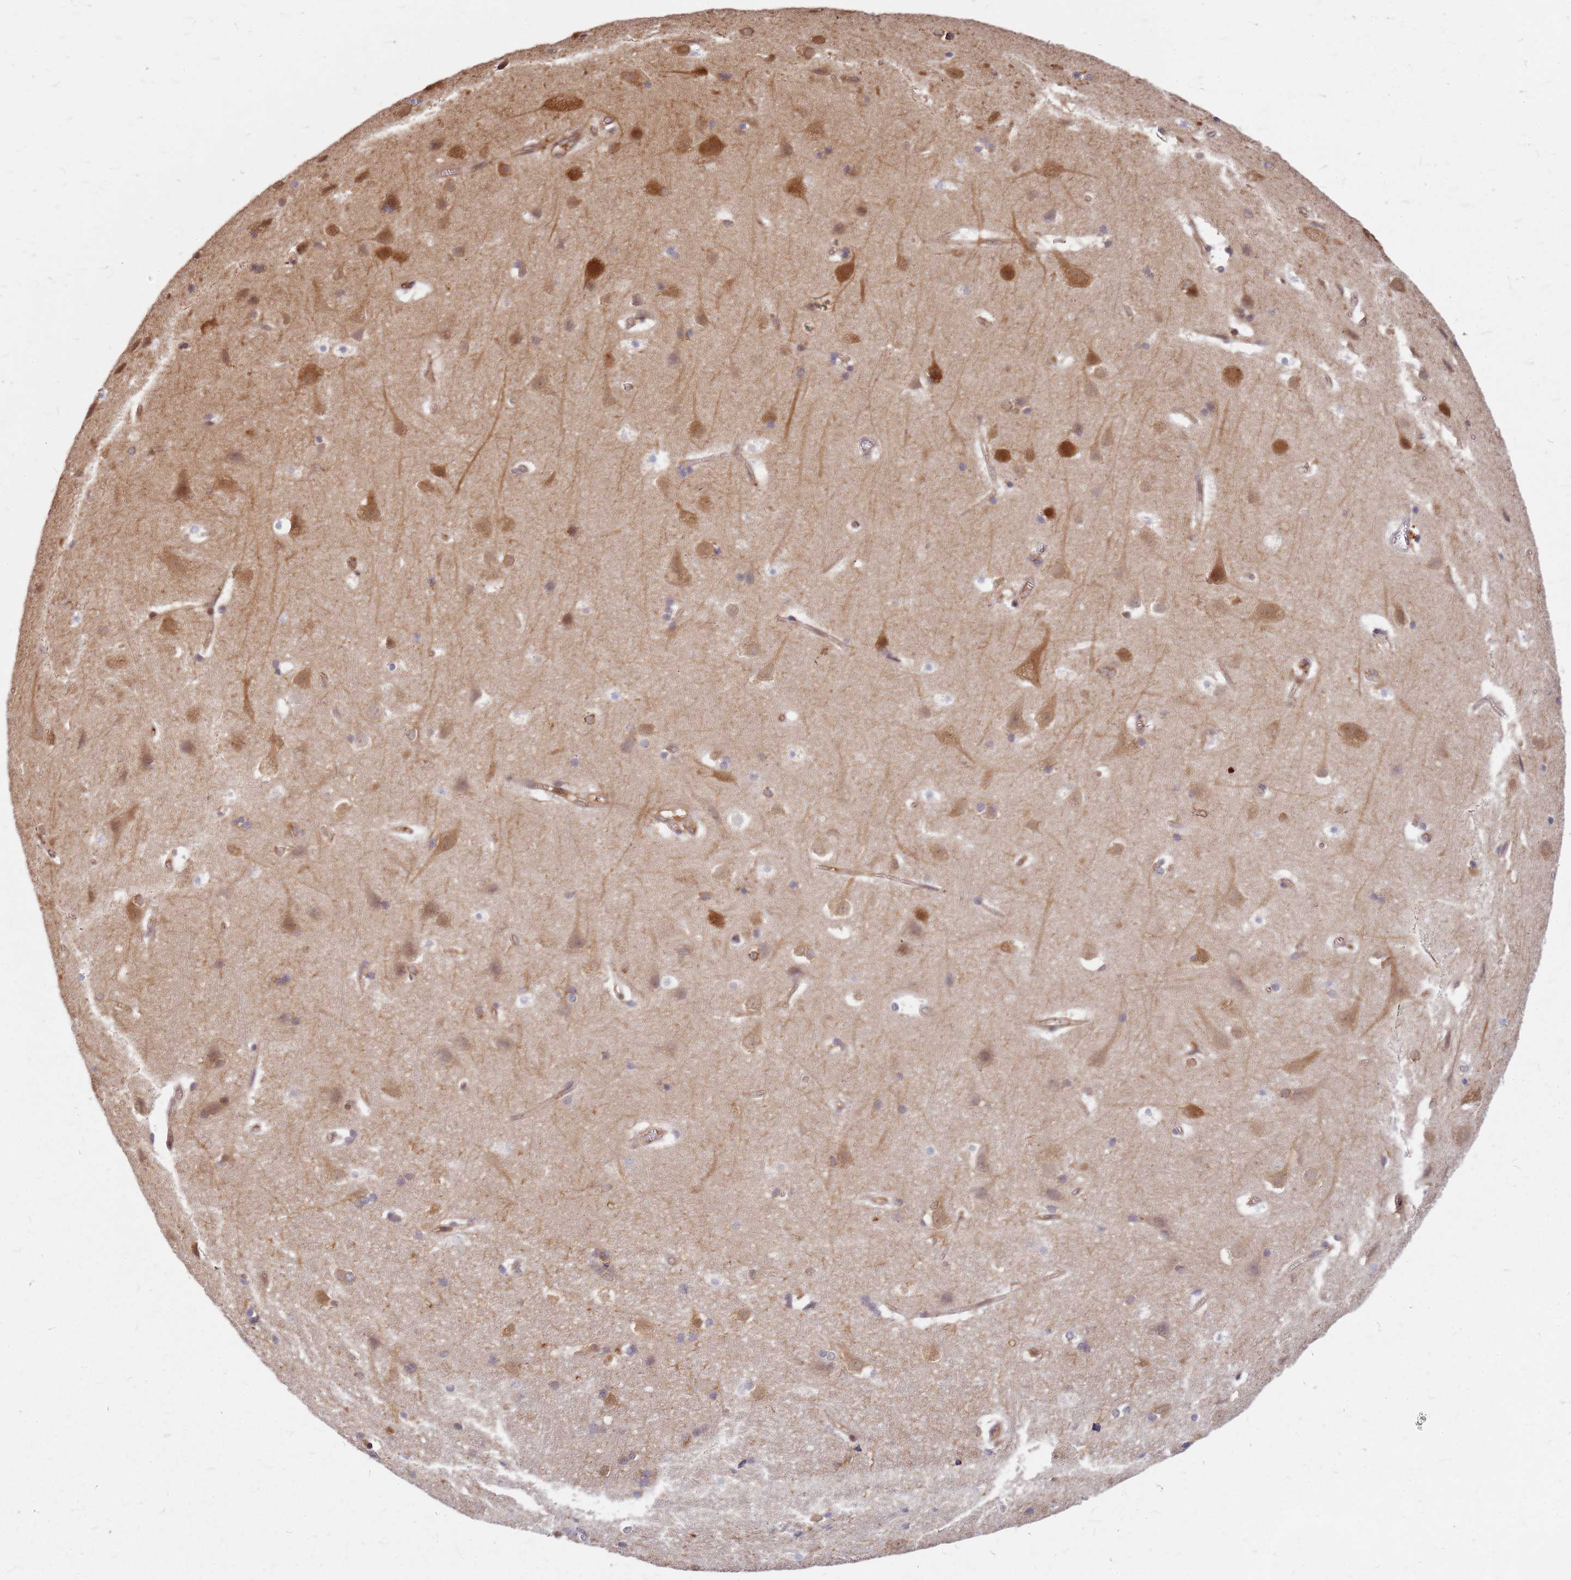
{"staining": {"intensity": "moderate", "quantity": ">75%", "location": "cytoplasmic/membranous"}, "tissue": "cerebral cortex", "cell_type": "Endothelial cells", "image_type": "normal", "snomed": [{"axis": "morphology", "description": "Normal tissue, NOS"}, {"axis": "topography", "description": "Cerebral cortex"}], "caption": "The micrograph demonstrates immunohistochemical staining of unremarkable cerebral cortex. There is moderate cytoplasmic/membranous staining is identified in about >75% of endothelial cells.", "gene": "HDX", "patient": {"sex": "male", "age": 54}}